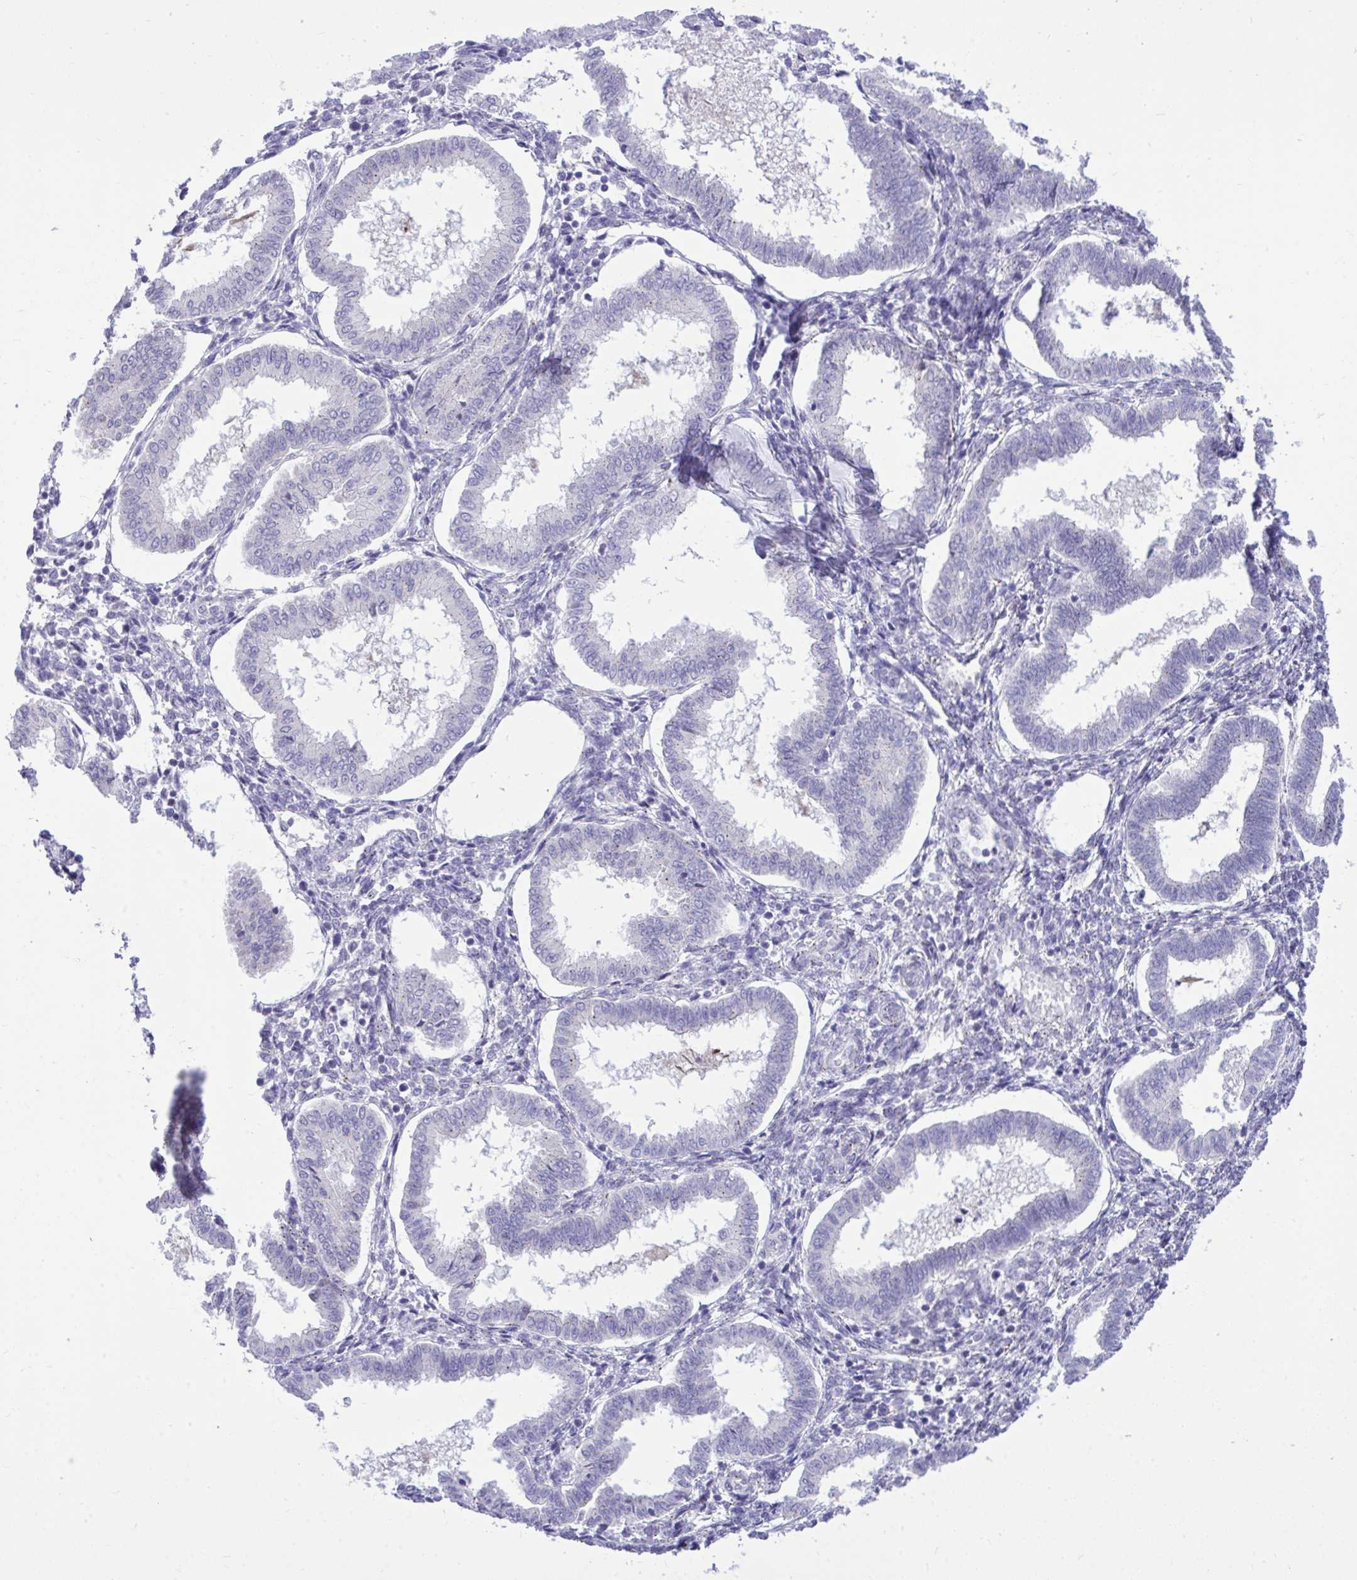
{"staining": {"intensity": "negative", "quantity": "none", "location": "none"}, "tissue": "endometrium", "cell_type": "Cells in endometrial stroma", "image_type": "normal", "snomed": [{"axis": "morphology", "description": "Normal tissue, NOS"}, {"axis": "topography", "description": "Endometrium"}], "caption": "A histopathology image of endometrium stained for a protein exhibits no brown staining in cells in endometrial stroma. Nuclei are stained in blue.", "gene": "CEACAM18", "patient": {"sex": "female", "age": 24}}